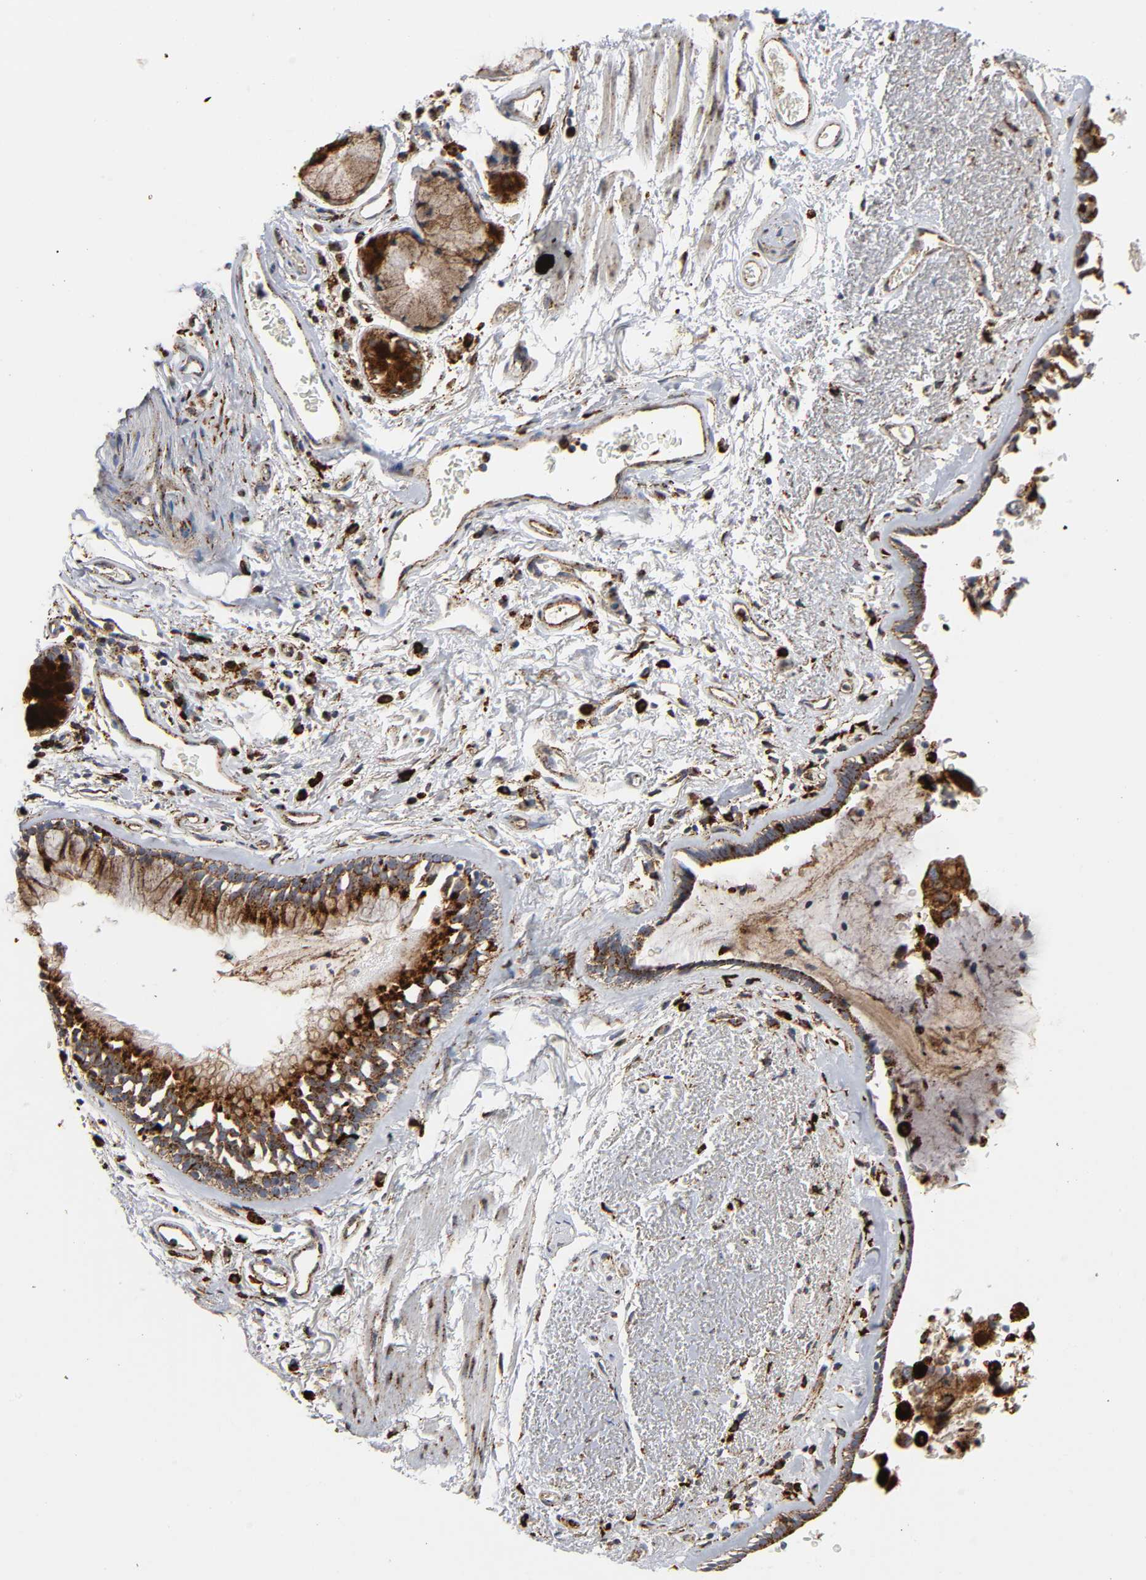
{"staining": {"intensity": "strong", "quantity": ">75%", "location": "cytoplasmic/membranous"}, "tissue": "bronchus", "cell_type": "Respiratory epithelial cells", "image_type": "normal", "snomed": [{"axis": "morphology", "description": "Normal tissue, NOS"}, {"axis": "morphology", "description": "Adenocarcinoma, NOS"}, {"axis": "topography", "description": "Bronchus"}, {"axis": "topography", "description": "Lung"}], "caption": "Protein expression analysis of benign bronchus shows strong cytoplasmic/membranous expression in about >75% of respiratory epithelial cells.", "gene": "PSAP", "patient": {"sex": "male", "age": 71}}